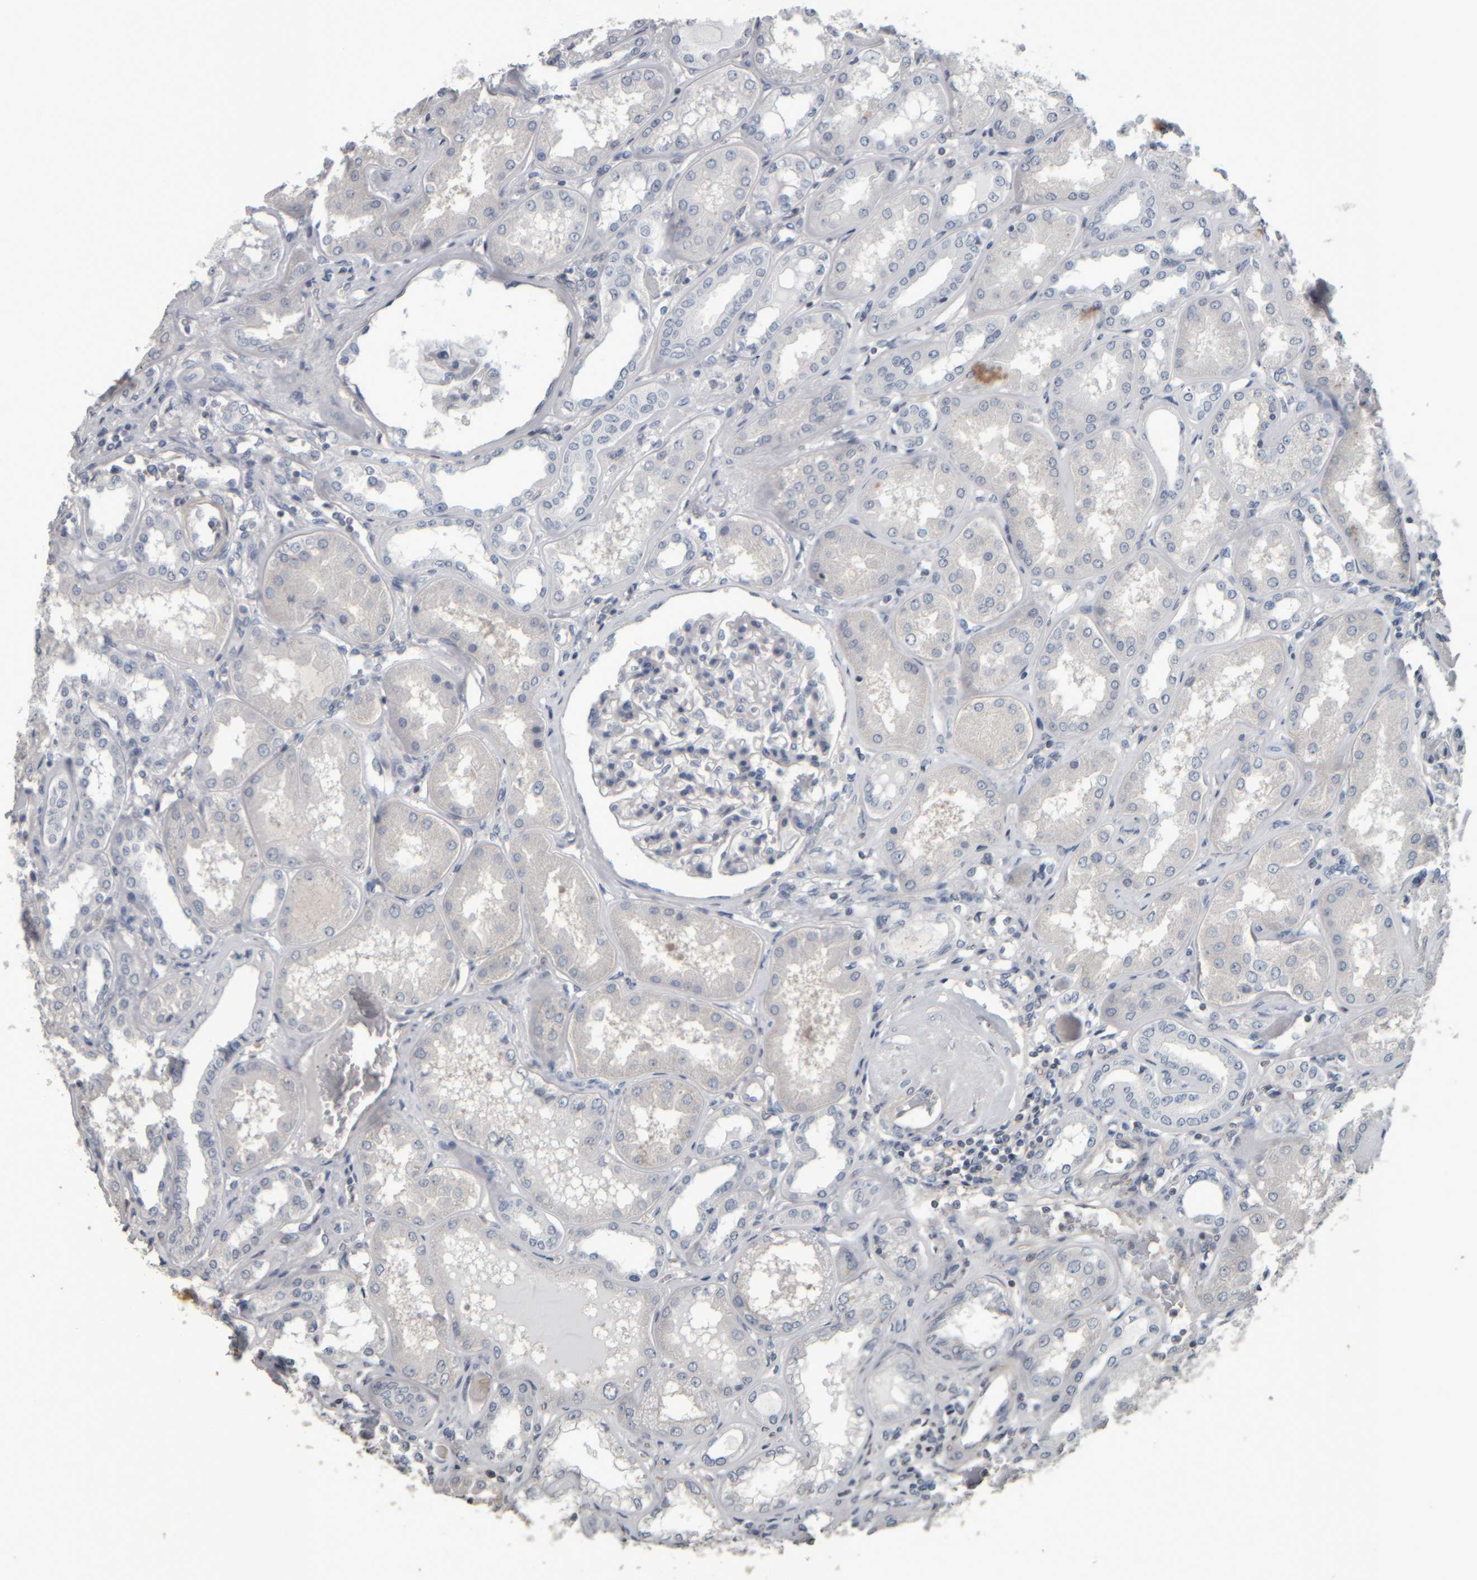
{"staining": {"intensity": "negative", "quantity": "none", "location": "none"}, "tissue": "kidney", "cell_type": "Cells in glomeruli", "image_type": "normal", "snomed": [{"axis": "morphology", "description": "Normal tissue, NOS"}, {"axis": "topography", "description": "Kidney"}], "caption": "A micrograph of human kidney is negative for staining in cells in glomeruli. (Immunohistochemistry, brightfield microscopy, high magnification).", "gene": "CAVIN4", "patient": {"sex": "female", "age": 56}}